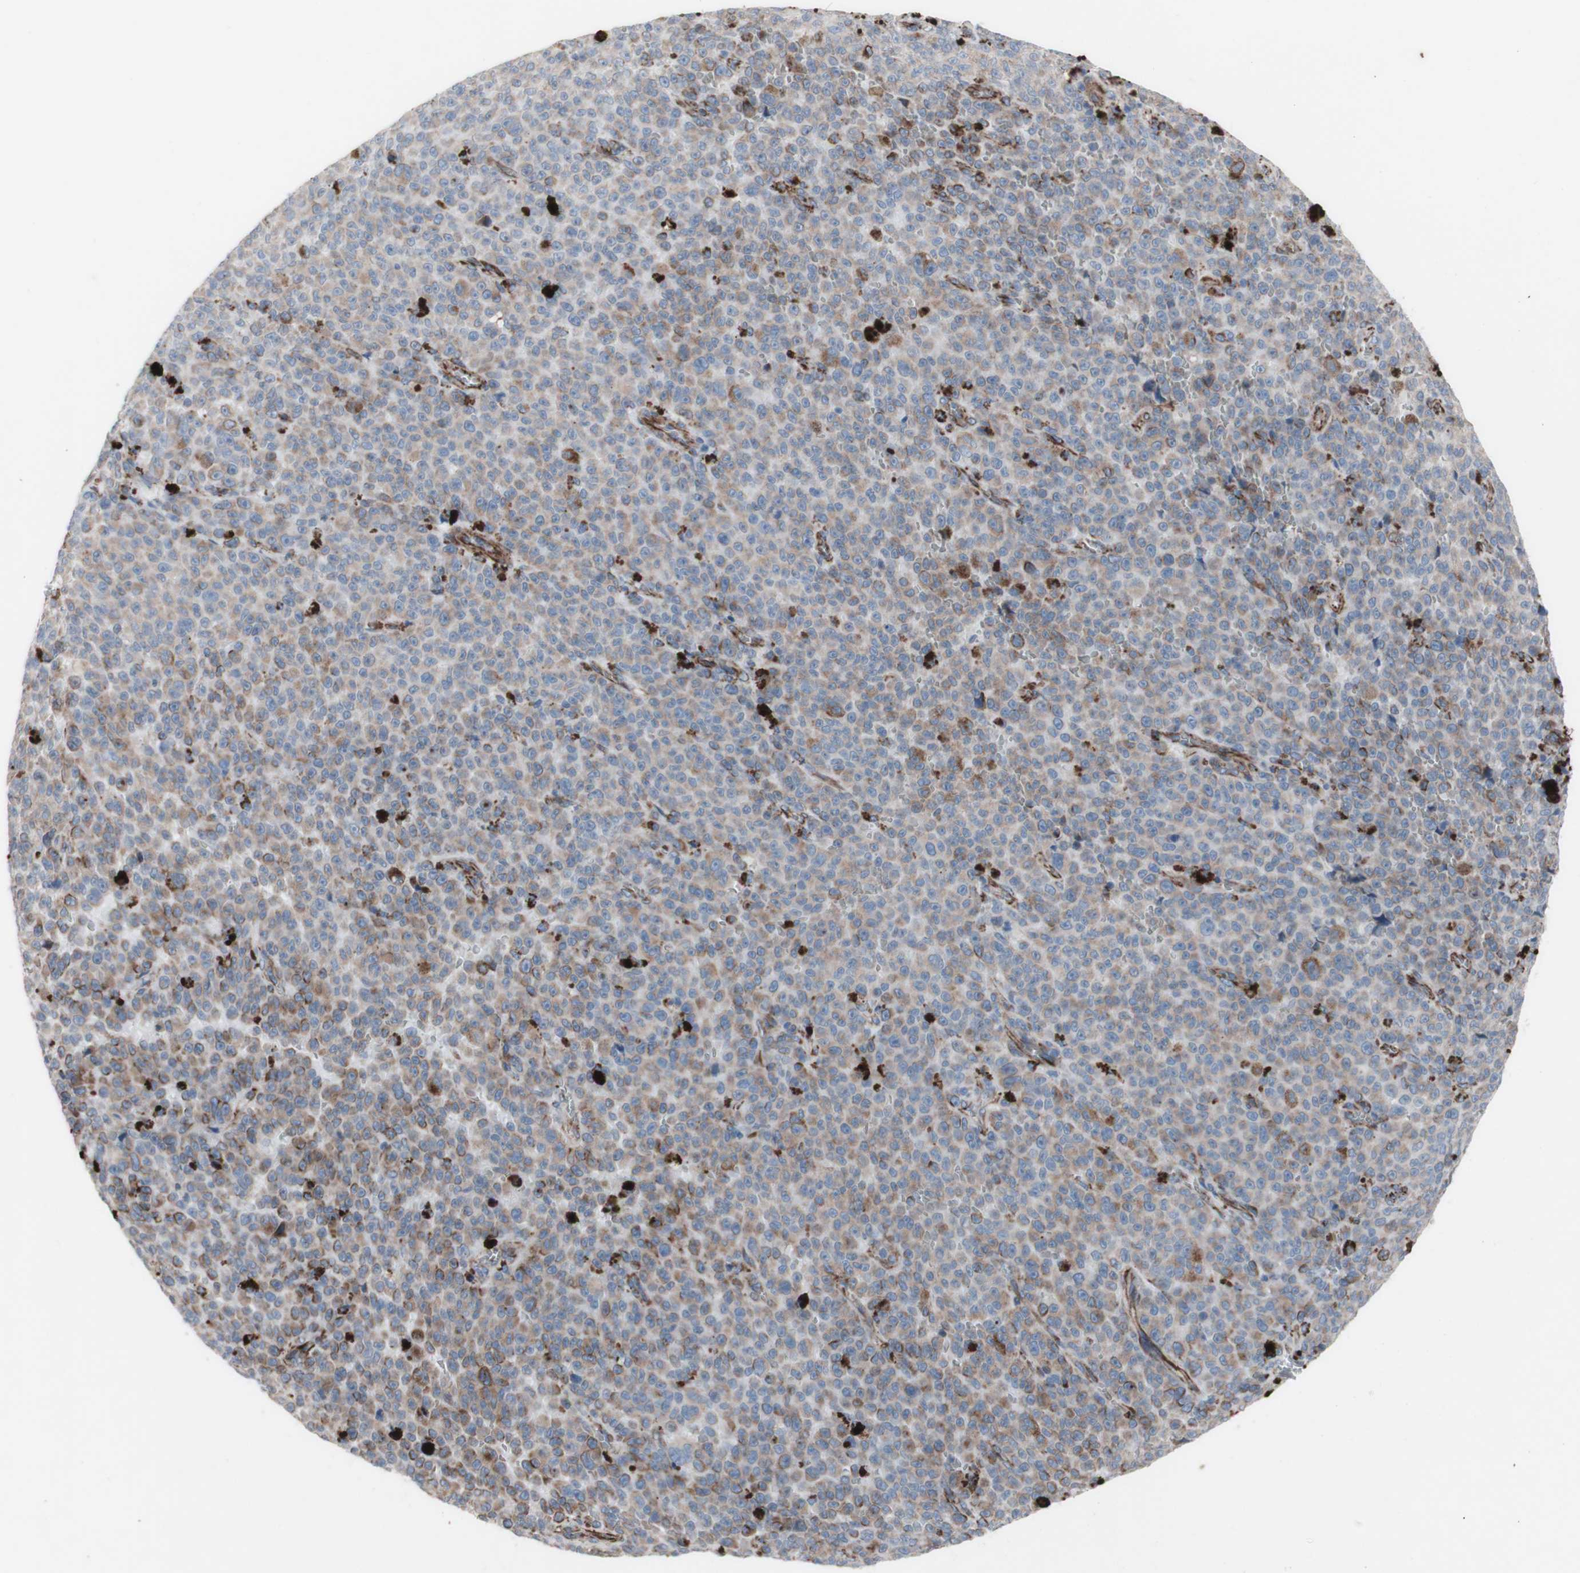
{"staining": {"intensity": "moderate", "quantity": ">75%", "location": "cytoplasmic/membranous"}, "tissue": "melanoma", "cell_type": "Tumor cells", "image_type": "cancer", "snomed": [{"axis": "morphology", "description": "Malignant melanoma, NOS"}, {"axis": "topography", "description": "Skin"}], "caption": "Immunohistochemistry (DAB) staining of malignant melanoma exhibits moderate cytoplasmic/membranous protein expression in approximately >75% of tumor cells.", "gene": "AGPAT5", "patient": {"sex": "female", "age": 82}}